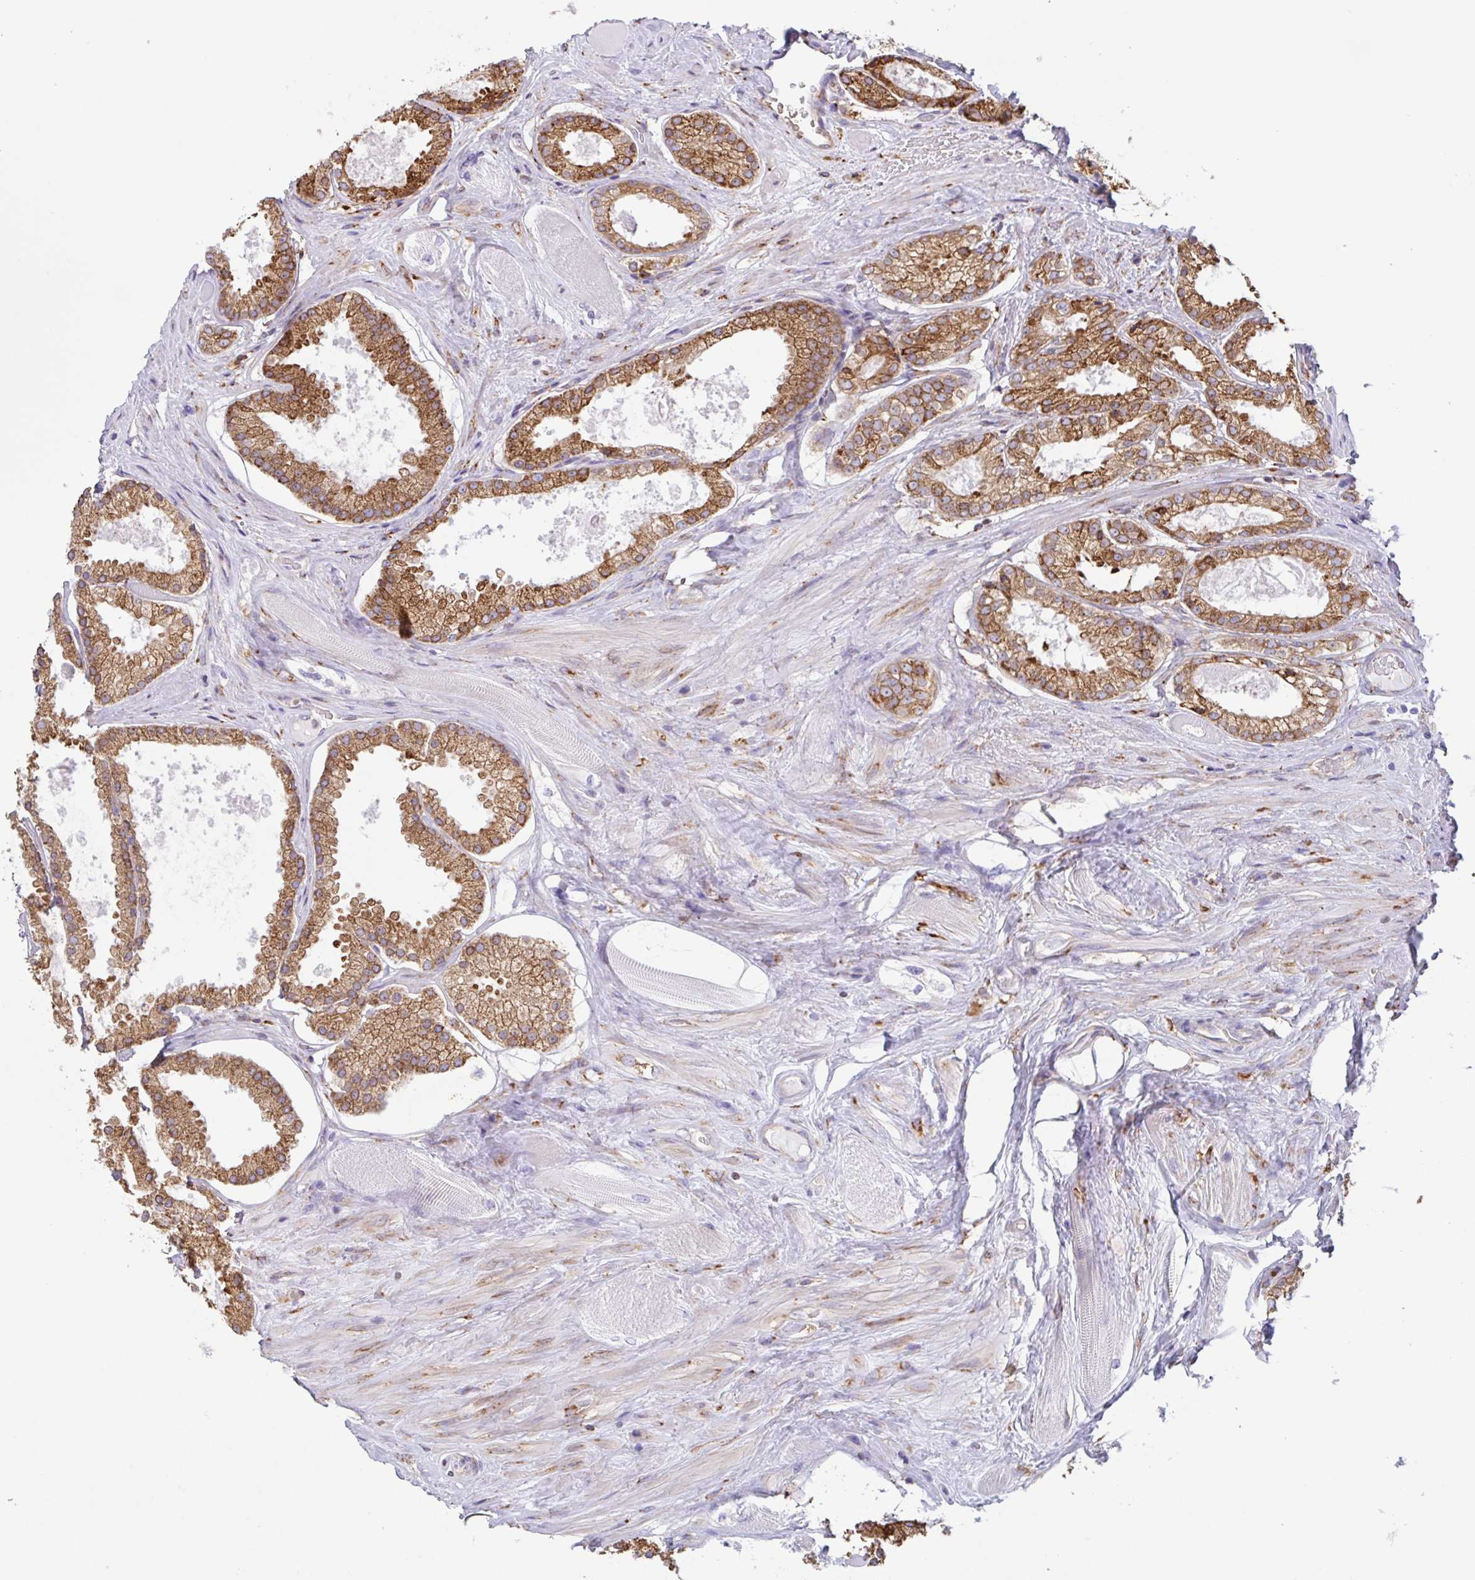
{"staining": {"intensity": "moderate", "quantity": ">75%", "location": "cytoplasmic/membranous"}, "tissue": "prostate cancer", "cell_type": "Tumor cells", "image_type": "cancer", "snomed": [{"axis": "morphology", "description": "Adenocarcinoma, High grade"}, {"axis": "topography", "description": "Prostate"}], "caption": "A photomicrograph of human prostate cancer stained for a protein shows moderate cytoplasmic/membranous brown staining in tumor cells.", "gene": "DOK4", "patient": {"sex": "male", "age": 68}}